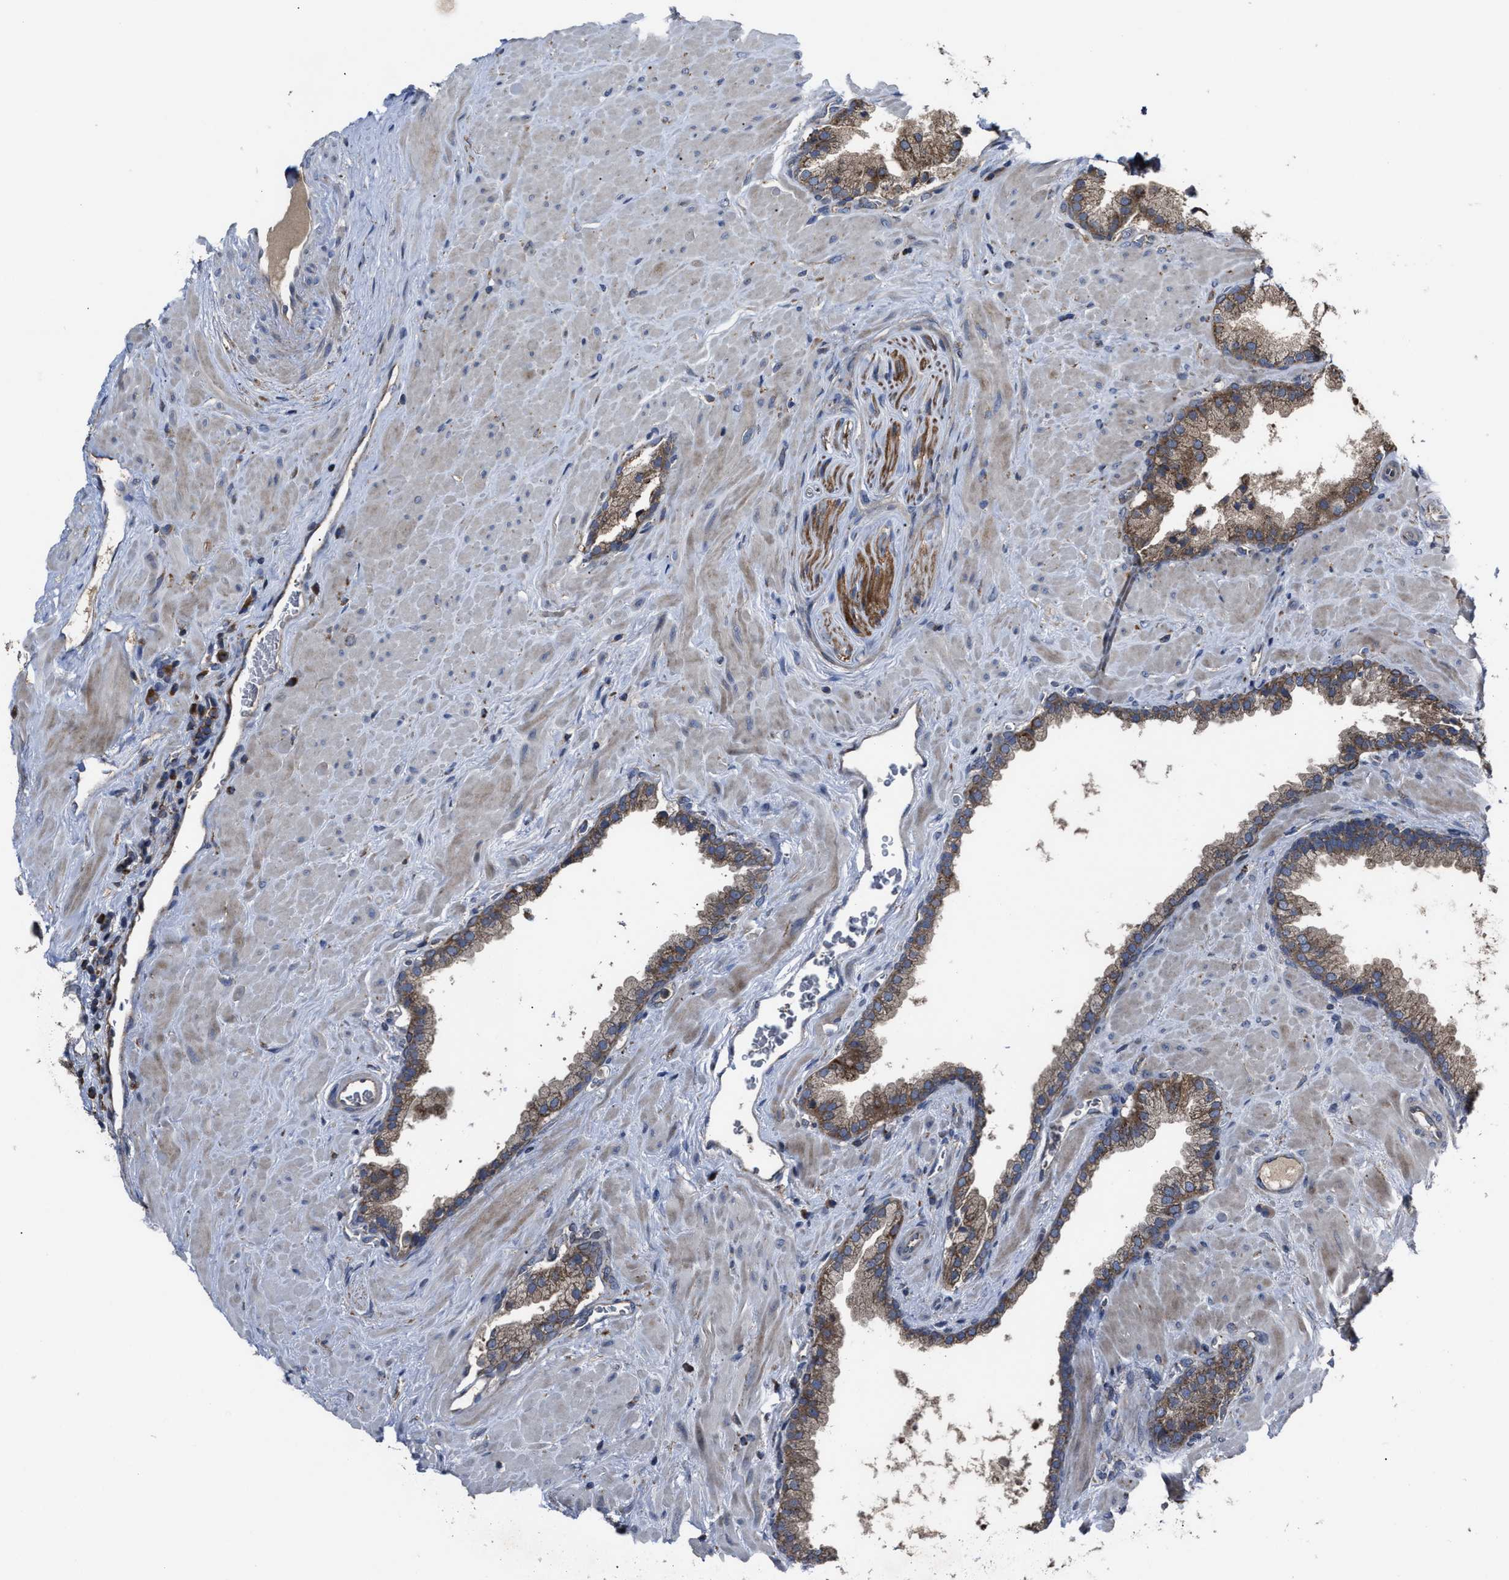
{"staining": {"intensity": "moderate", "quantity": ">75%", "location": "cytoplasmic/membranous"}, "tissue": "prostate cancer", "cell_type": "Tumor cells", "image_type": "cancer", "snomed": [{"axis": "morphology", "description": "Adenocarcinoma, Low grade"}, {"axis": "topography", "description": "Prostate"}], "caption": "Moderate cytoplasmic/membranous protein positivity is present in about >75% of tumor cells in adenocarcinoma (low-grade) (prostate). Immunohistochemistry stains the protein of interest in brown and the nuclei are stained blue.", "gene": "PASK", "patient": {"sex": "male", "age": 71}}